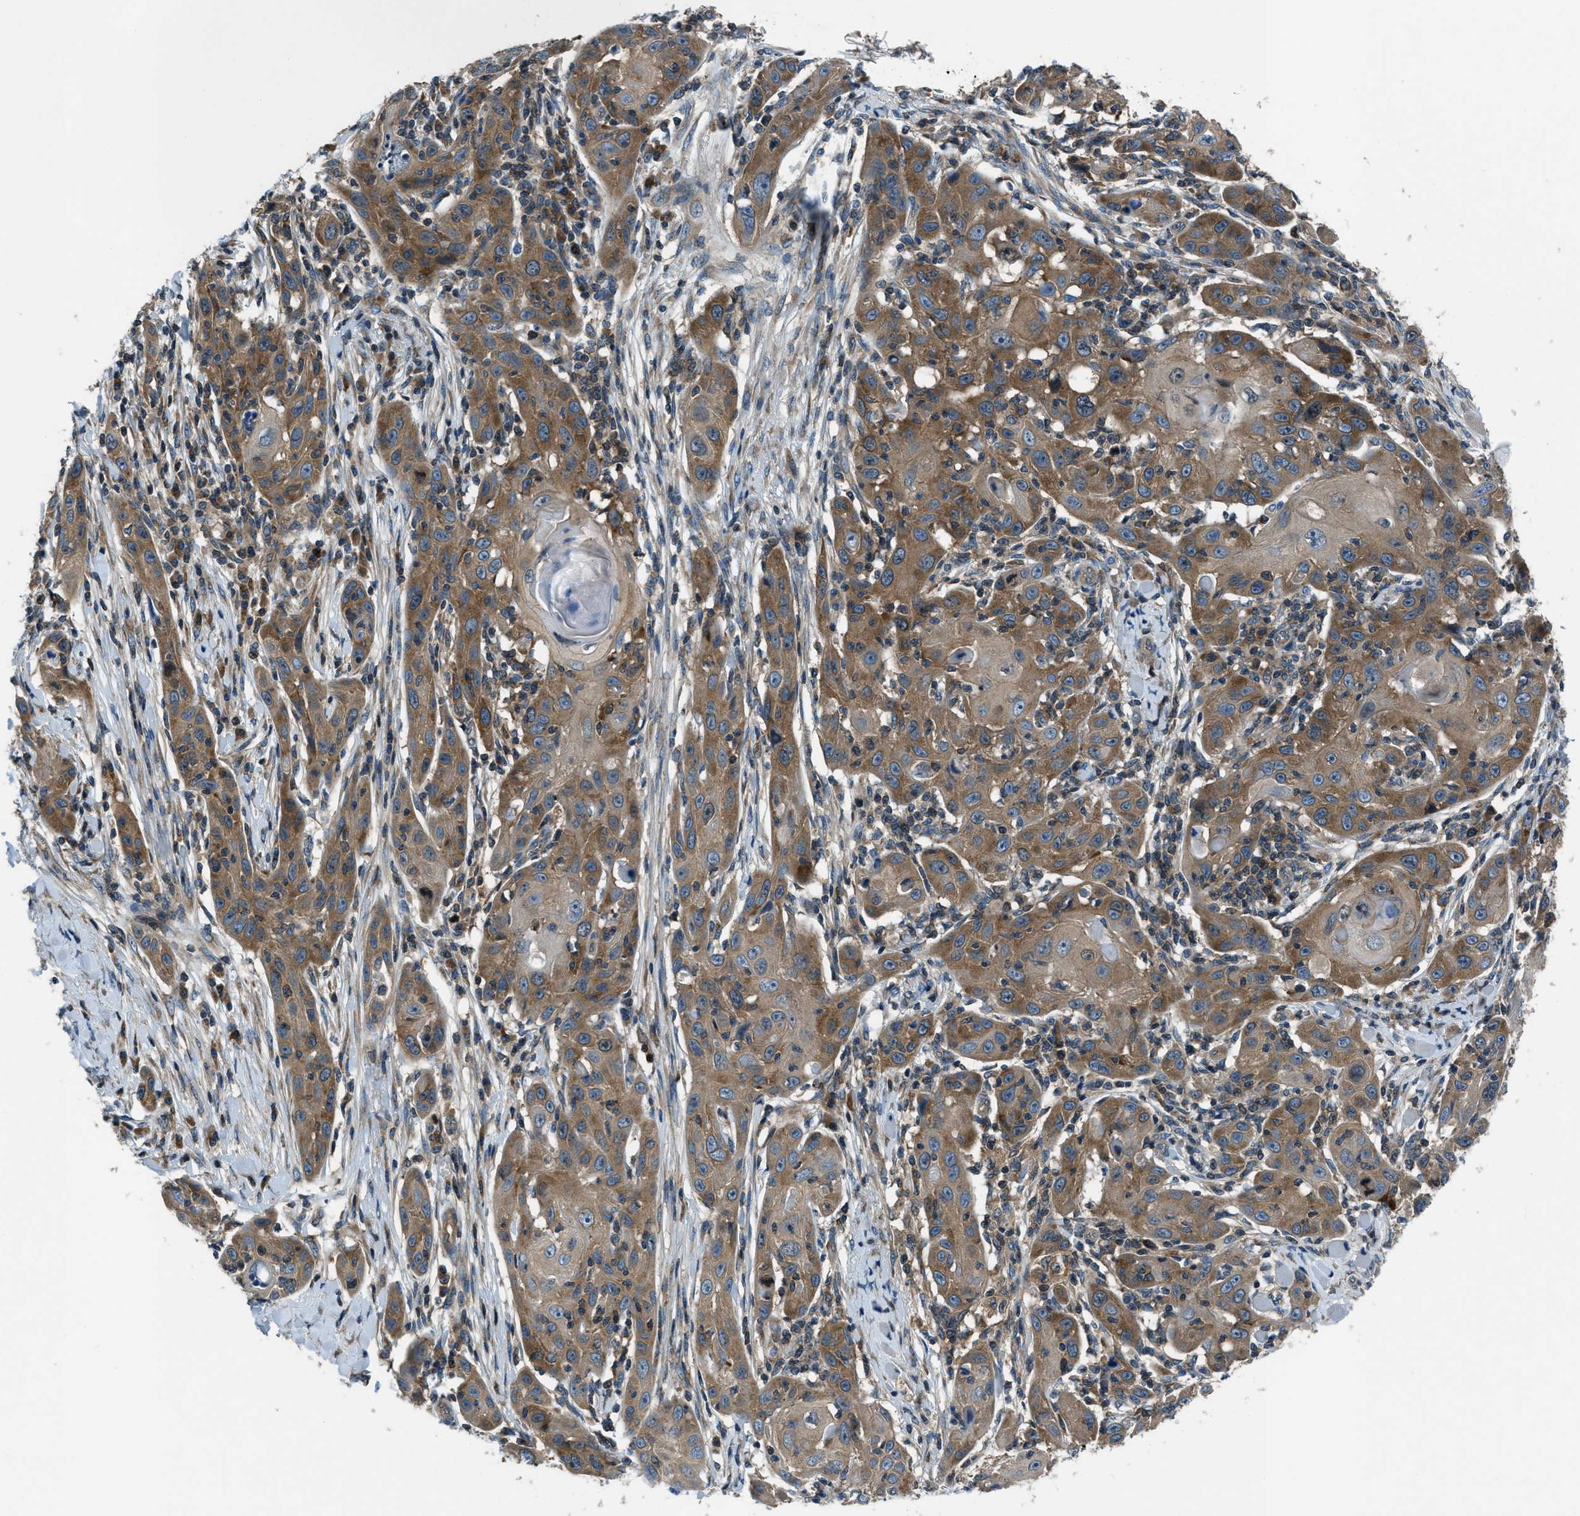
{"staining": {"intensity": "moderate", "quantity": ">75%", "location": "cytoplasmic/membranous"}, "tissue": "skin cancer", "cell_type": "Tumor cells", "image_type": "cancer", "snomed": [{"axis": "morphology", "description": "Squamous cell carcinoma, NOS"}, {"axis": "topography", "description": "Skin"}], "caption": "Tumor cells exhibit moderate cytoplasmic/membranous positivity in approximately >75% of cells in squamous cell carcinoma (skin).", "gene": "ARFGAP2", "patient": {"sex": "female", "age": 88}}